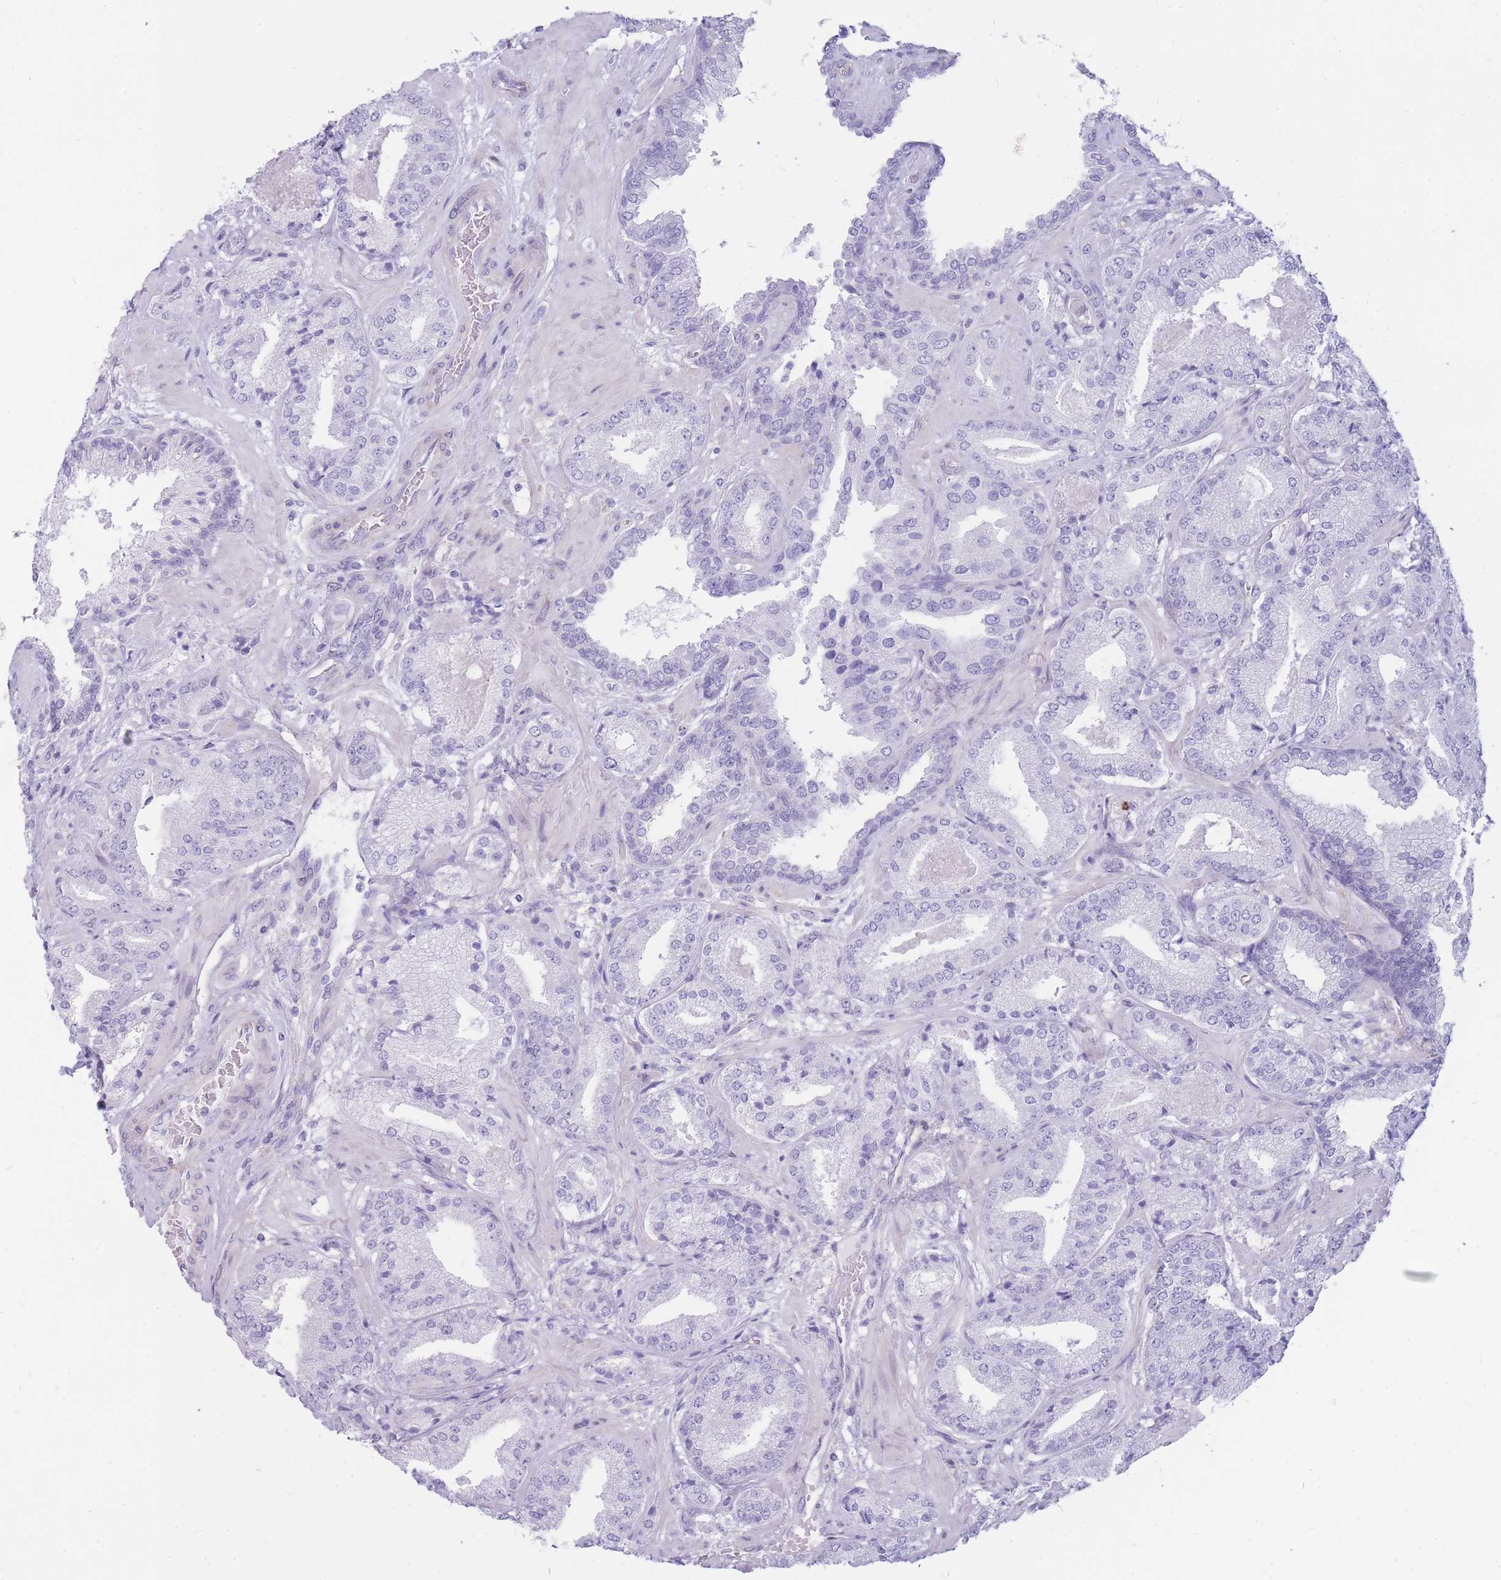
{"staining": {"intensity": "negative", "quantity": "none", "location": "none"}, "tissue": "prostate cancer", "cell_type": "Tumor cells", "image_type": "cancer", "snomed": [{"axis": "morphology", "description": "Adenocarcinoma, High grade"}, {"axis": "topography", "description": "Prostate"}], "caption": "Tumor cells are negative for protein expression in human prostate high-grade adenocarcinoma. (DAB (3,3'-diaminobenzidine) IHC, high magnification).", "gene": "MTSS2", "patient": {"sex": "male", "age": 63}}